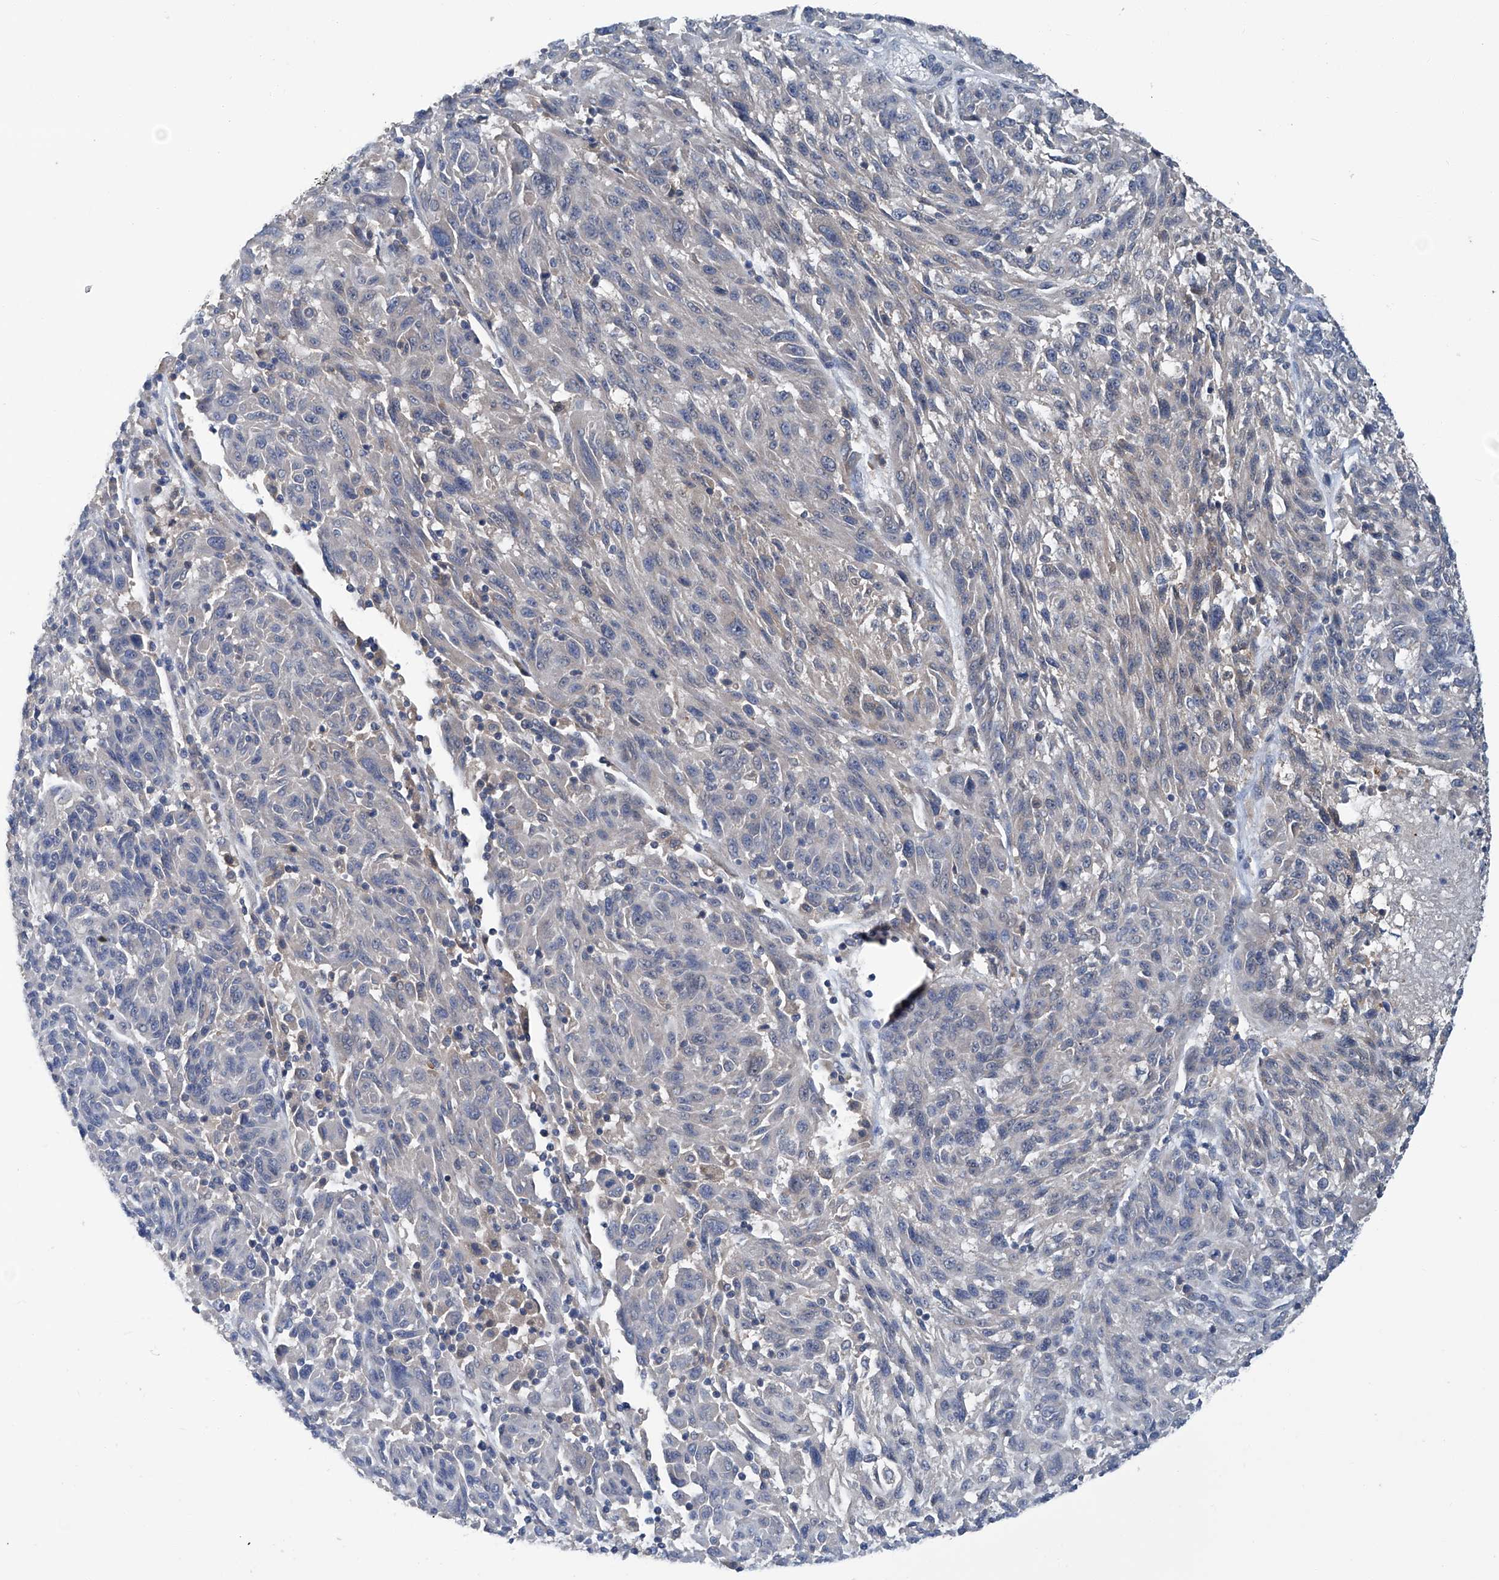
{"staining": {"intensity": "negative", "quantity": "none", "location": "none"}, "tissue": "melanoma", "cell_type": "Tumor cells", "image_type": "cancer", "snomed": [{"axis": "morphology", "description": "Malignant melanoma, NOS"}, {"axis": "topography", "description": "Skin"}], "caption": "Tumor cells are negative for protein expression in human malignant melanoma.", "gene": "ANKRD34A", "patient": {"sex": "male", "age": 53}}